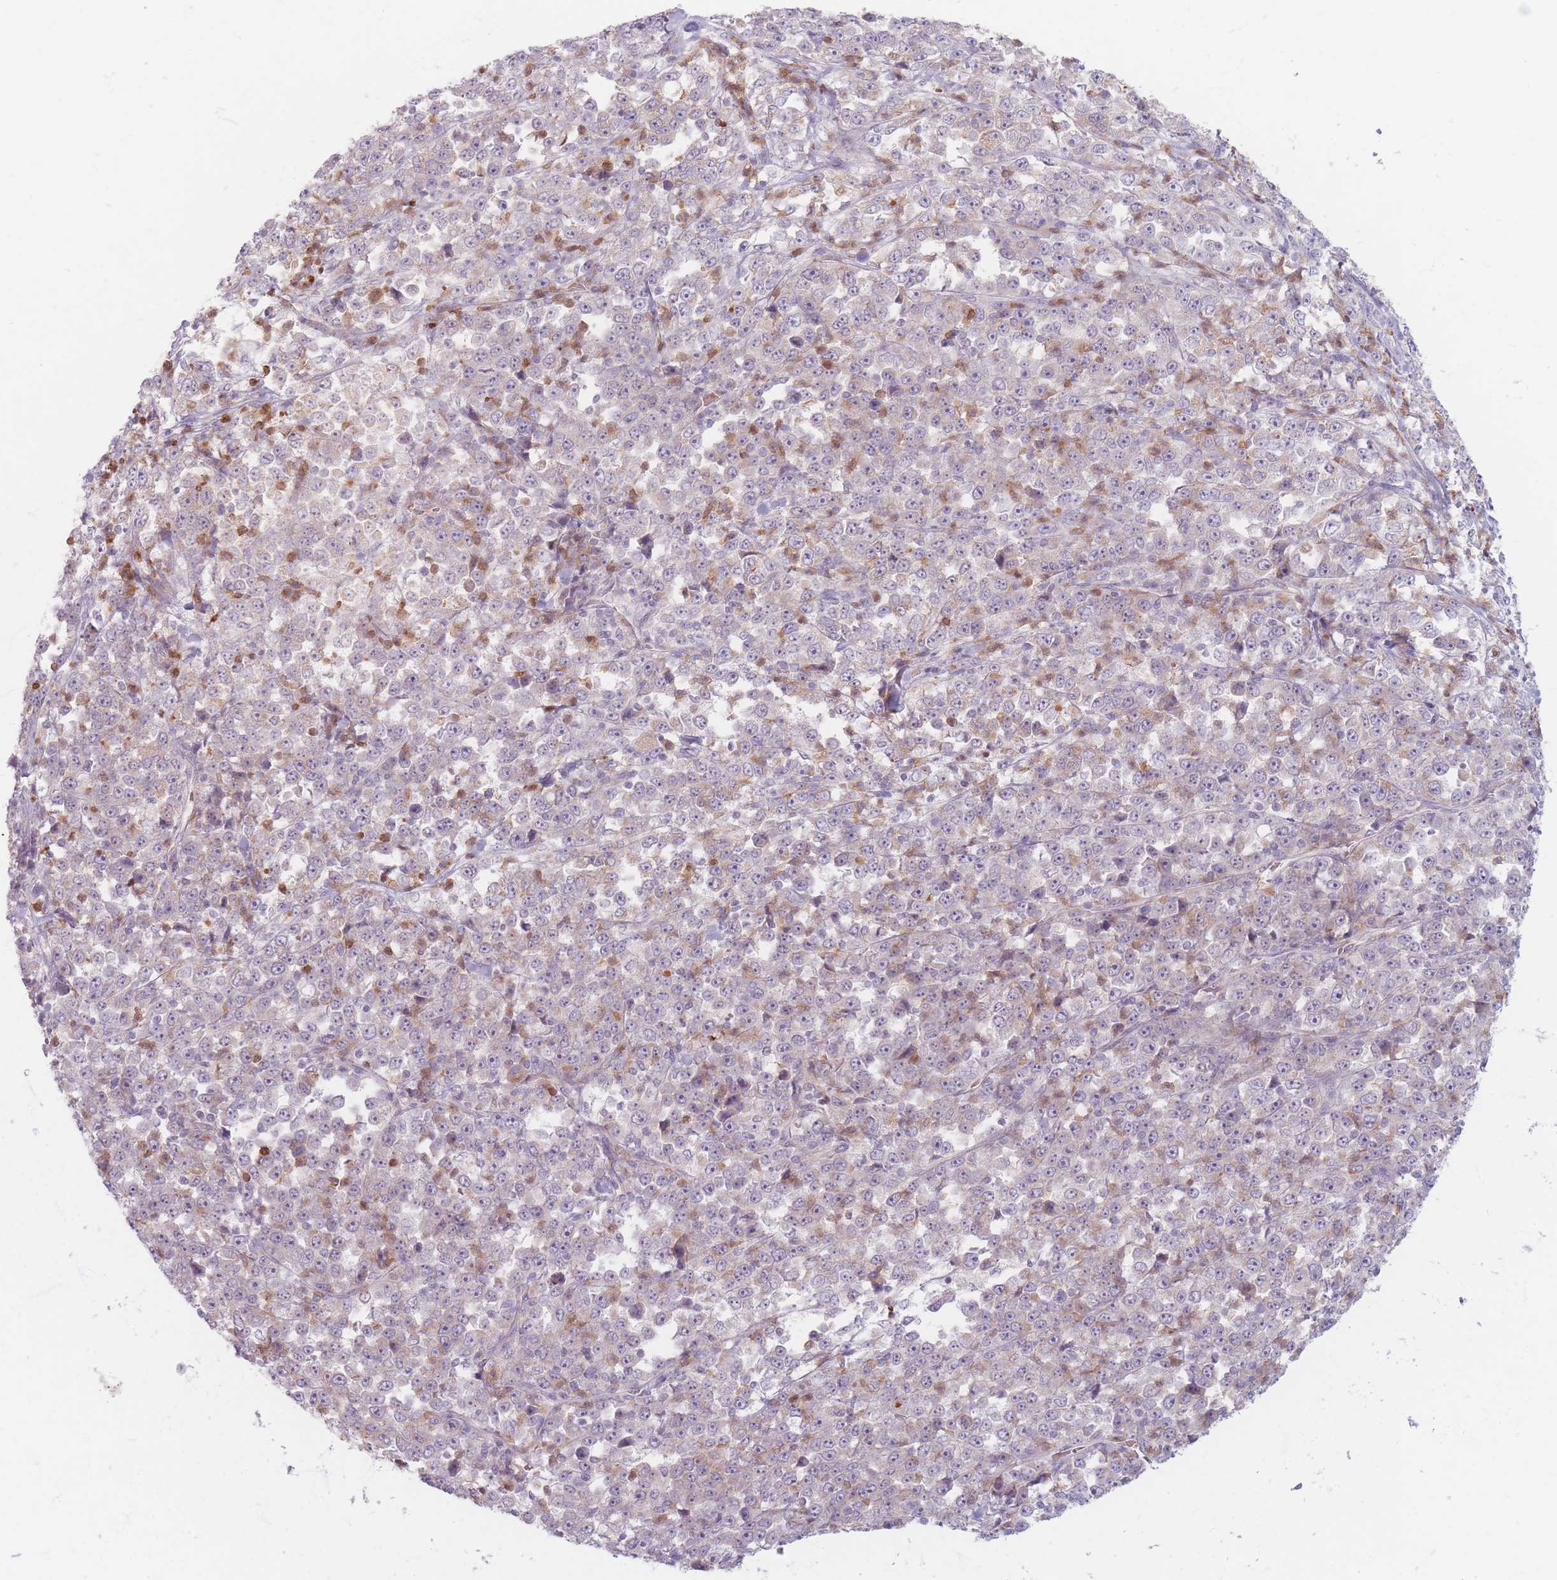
{"staining": {"intensity": "weak", "quantity": "<25%", "location": "cytoplasmic/membranous"}, "tissue": "stomach cancer", "cell_type": "Tumor cells", "image_type": "cancer", "snomed": [{"axis": "morphology", "description": "Normal tissue, NOS"}, {"axis": "morphology", "description": "Adenocarcinoma, NOS"}, {"axis": "topography", "description": "Stomach, upper"}, {"axis": "topography", "description": "Stomach"}], "caption": "This is an immunohistochemistry photomicrograph of stomach adenocarcinoma. There is no staining in tumor cells.", "gene": "CHCHD7", "patient": {"sex": "male", "age": 59}}